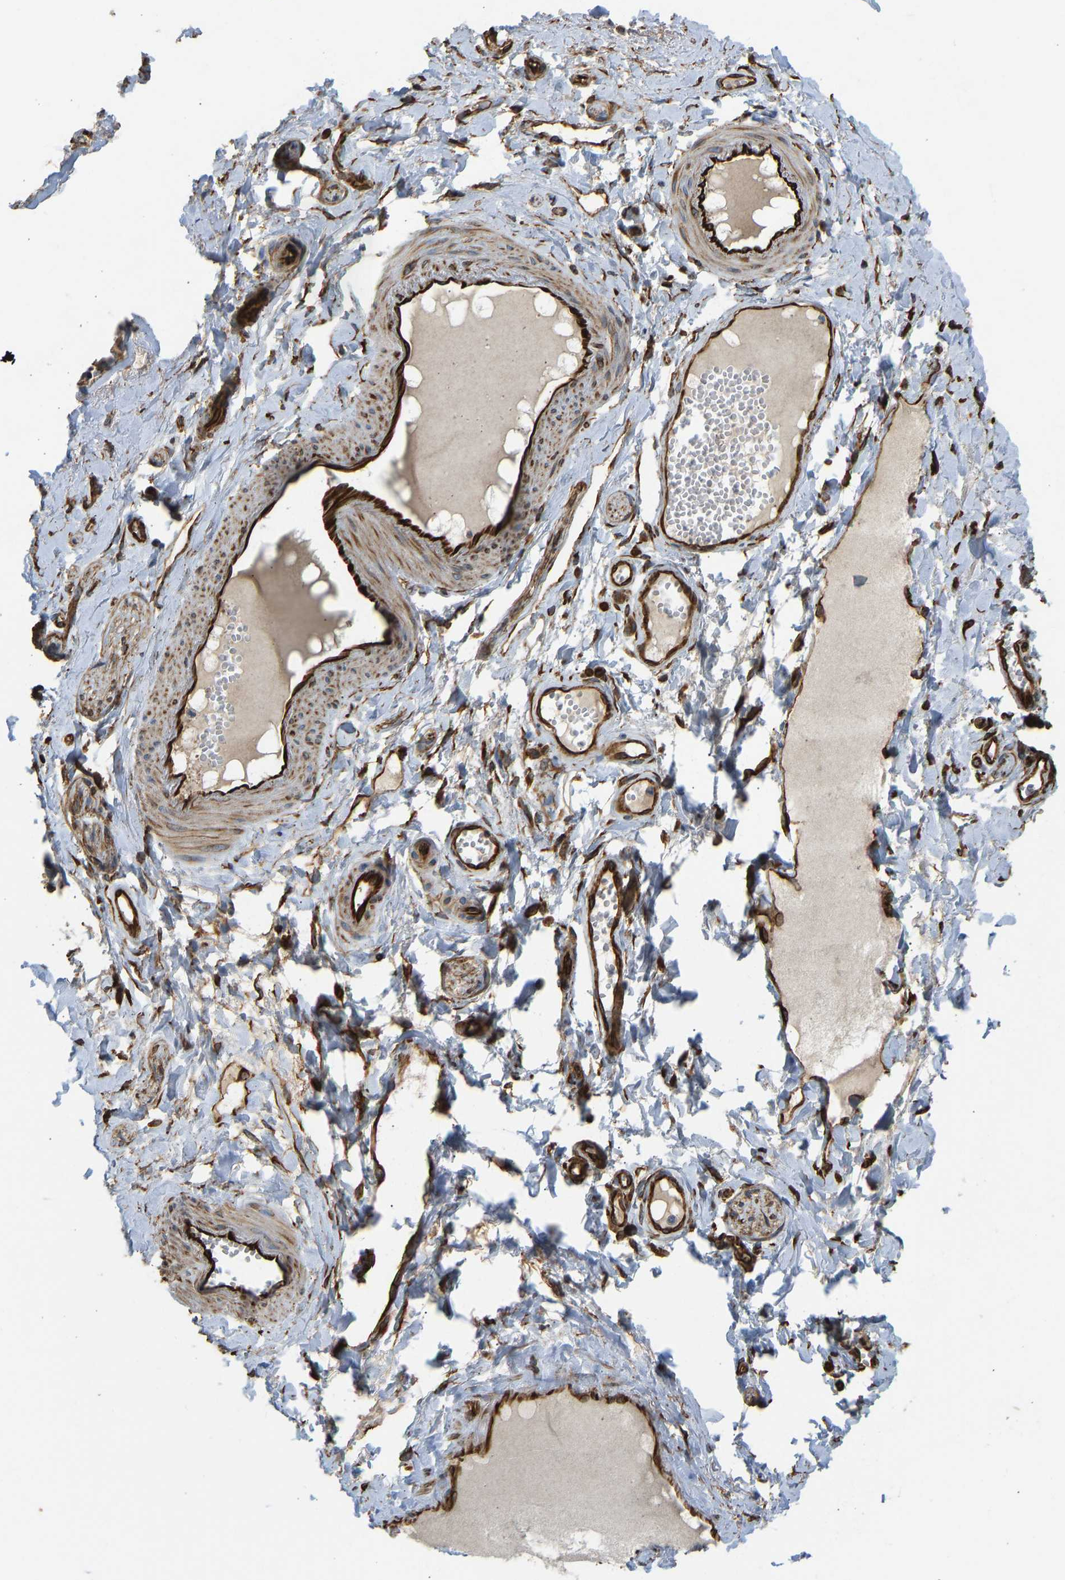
{"staining": {"intensity": "moderate", "quantity": "25%-75%", "location": "cytoplasmic/membranous"}, "tissue": "adipose tissue", "cell_type": "Adipocytes", "image_type": "normal", "snomed": [{"axis": "morphology", "description": "Normal tissue, NOS"}, {"axis": "morphology", "description": "Inflammation, NOS"}, {"axis": "topography", "description": "Salivary gland"}, {"axis": "topography", "description": "Peripheral nerve tissue"}], "caption": "The micrograph displays staining of normal adipose tissue, revealing moderate cytoplasmic/membranous protein staining (brown color) within adipocytes.", "gene": "BEX3", "patient": {"sex": "female", "age": 75}}